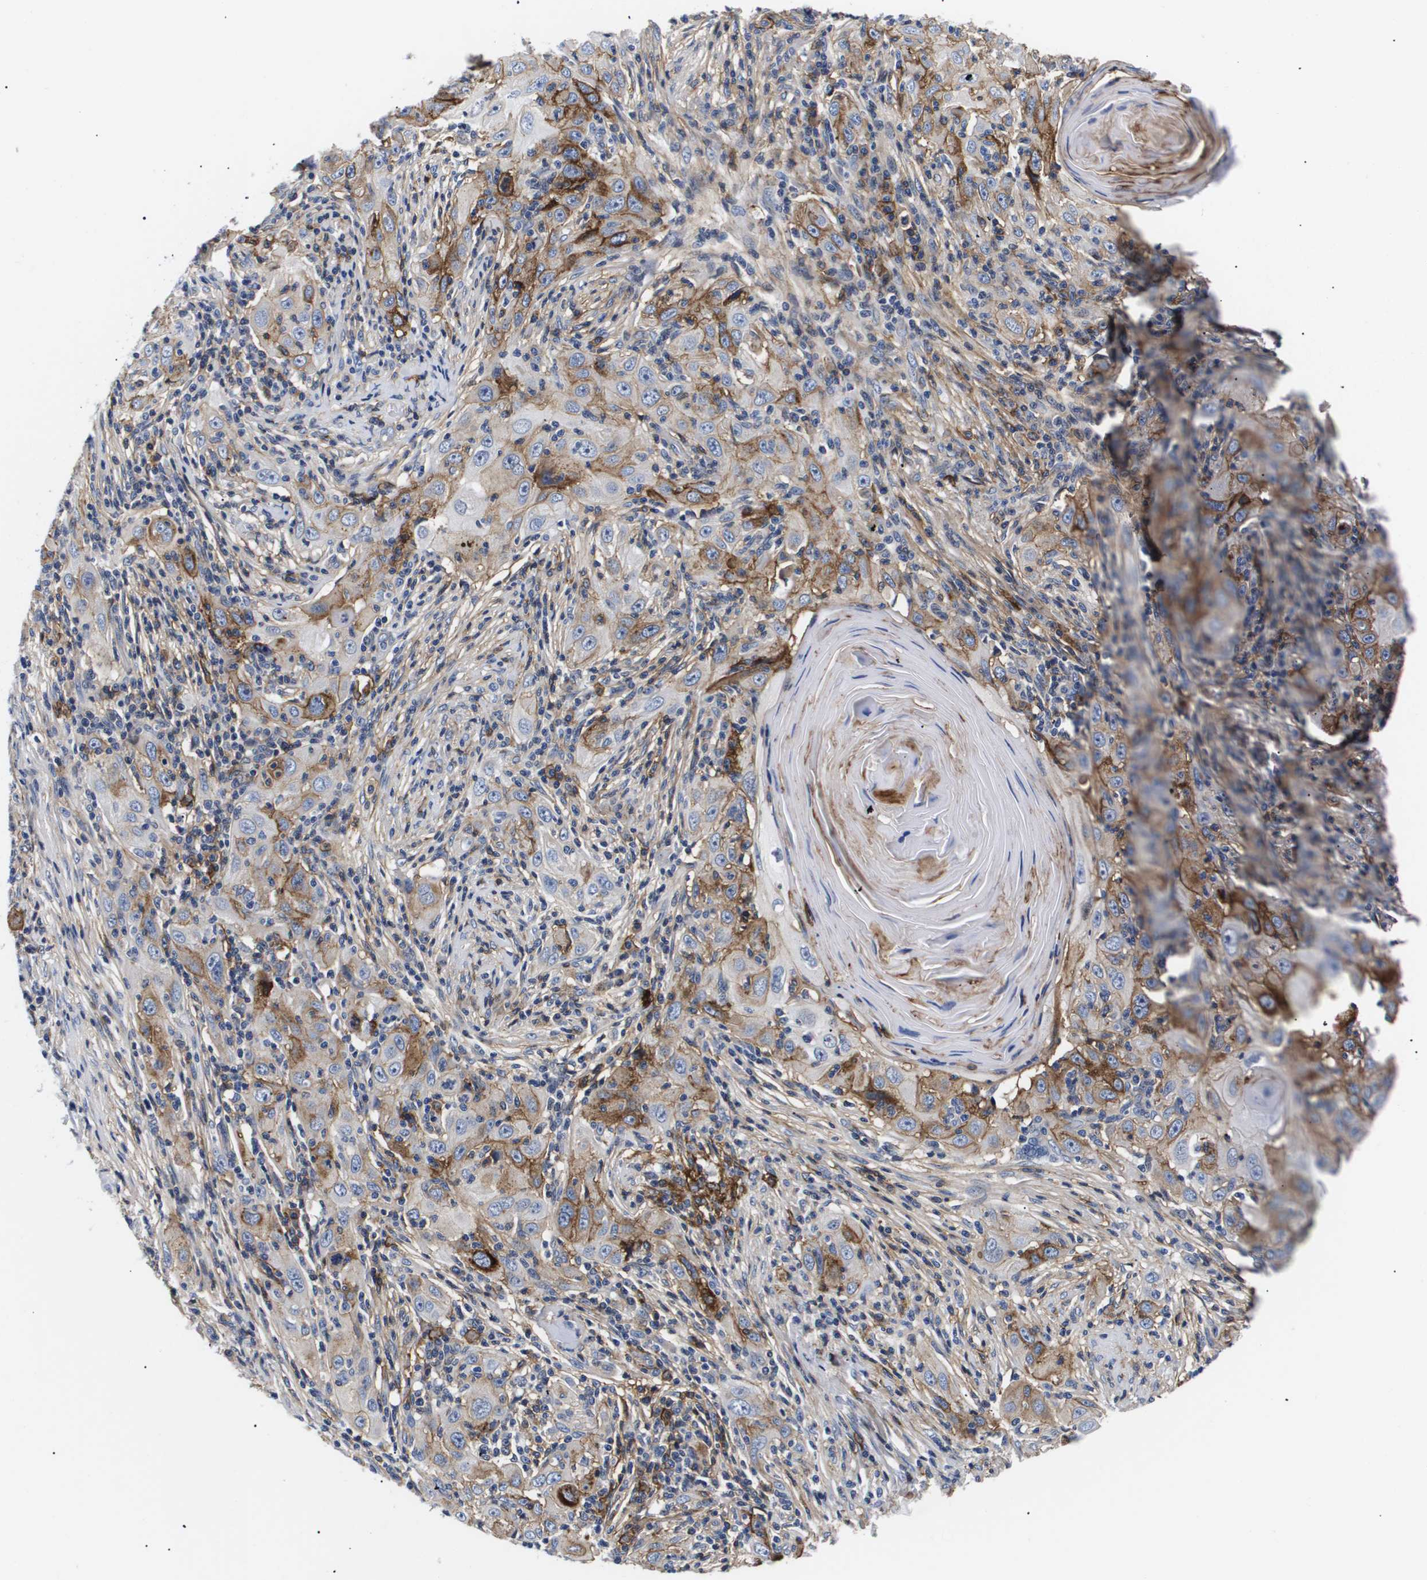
{"staining": {"intensity": "moderate", "quantity": "25%-75%", "location": "cytoplasmic/membranous"}, "tissue": "skin cancer", "cell_type": "Tumor cells", "image_type": "cancer", "snomed": [{"axis": "morphology", "description": "Squamous cell carcinoma, NOS"}, {"axis": "topography", "description": "Skin"}], "caption": "The image exhibits immunohistochemical staining of skin cancer (squamous cell carcinoma). There is moderate cytoplasmic/membranous positivity is present in about 25%-75% of tumor cells. Using DAB (brown) and hematoxylin (blue) stains, captured at high magnification using brightfield microscopy.", "gene": "SHD", "patient": {"sex": "female", "age": 88}}